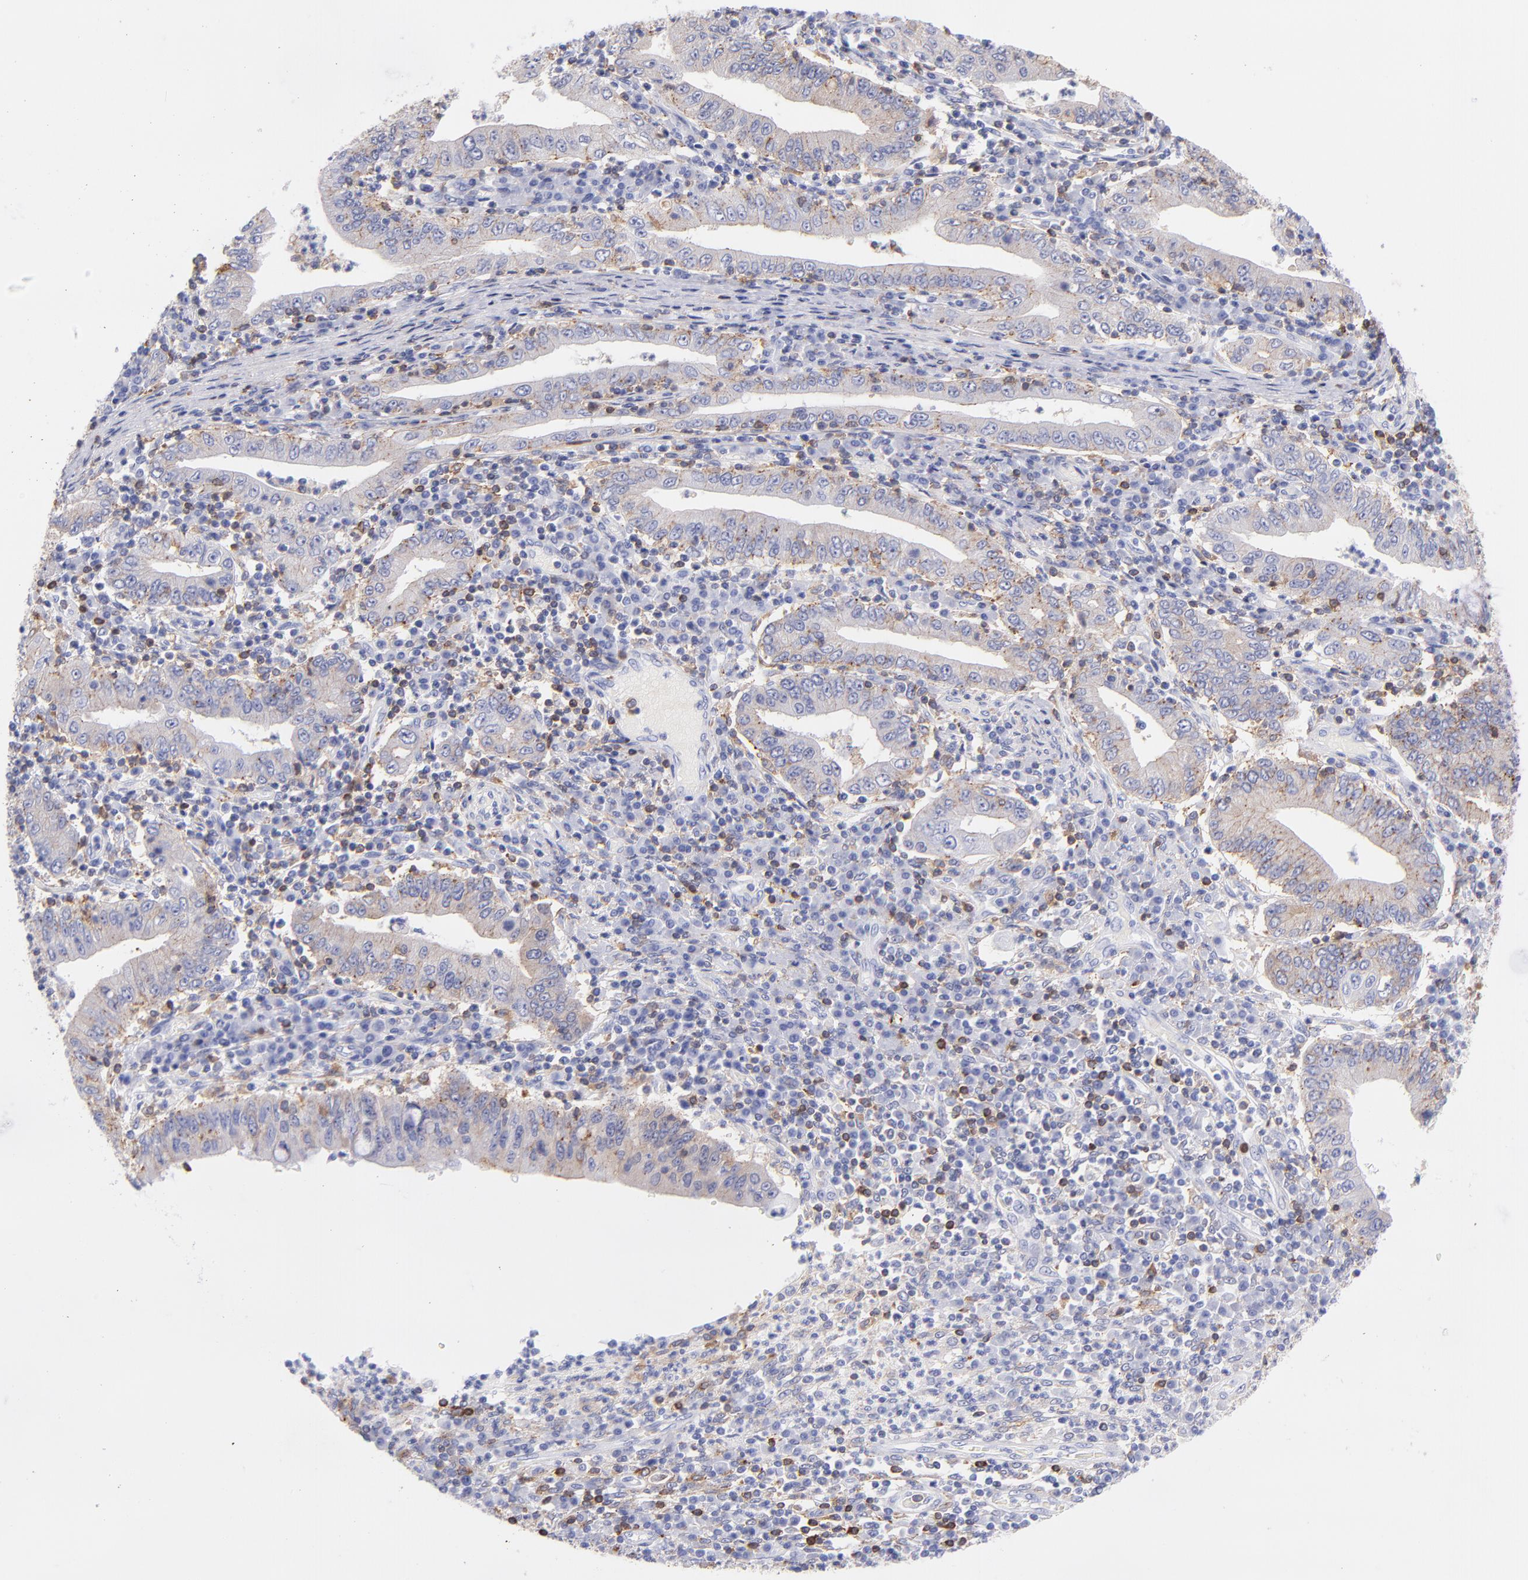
{"staining": {"intensity": "weak", "quantity": "25%-75%", "location": "cytoplasmic/membranous"}, "tissue": "stomach cancer", "cell_type": "Tumor cells", "image_type": "cancer", "snomed": [{"axis": "morphology", "description": "Normal tissue, NOS"}, {"axis": "morphology", "description": "Adenocarcinoma, NOS"}, {"axis": "topography", "description": "Esophagus"}, {"axis": "topography", "description": "Stomach, upper"}, {"axis": "topography", "description": "Peripheral nerve tissue"}], "caption": "Immunohistochemistry (IHC) (DAB) staining of stomach cancer displays weak cytoplasmic/membranous protein positivity in about 25%-75% of tumor cells.", "gene": "PRKCA", "patient": {"sex": "male", "age": 62}}